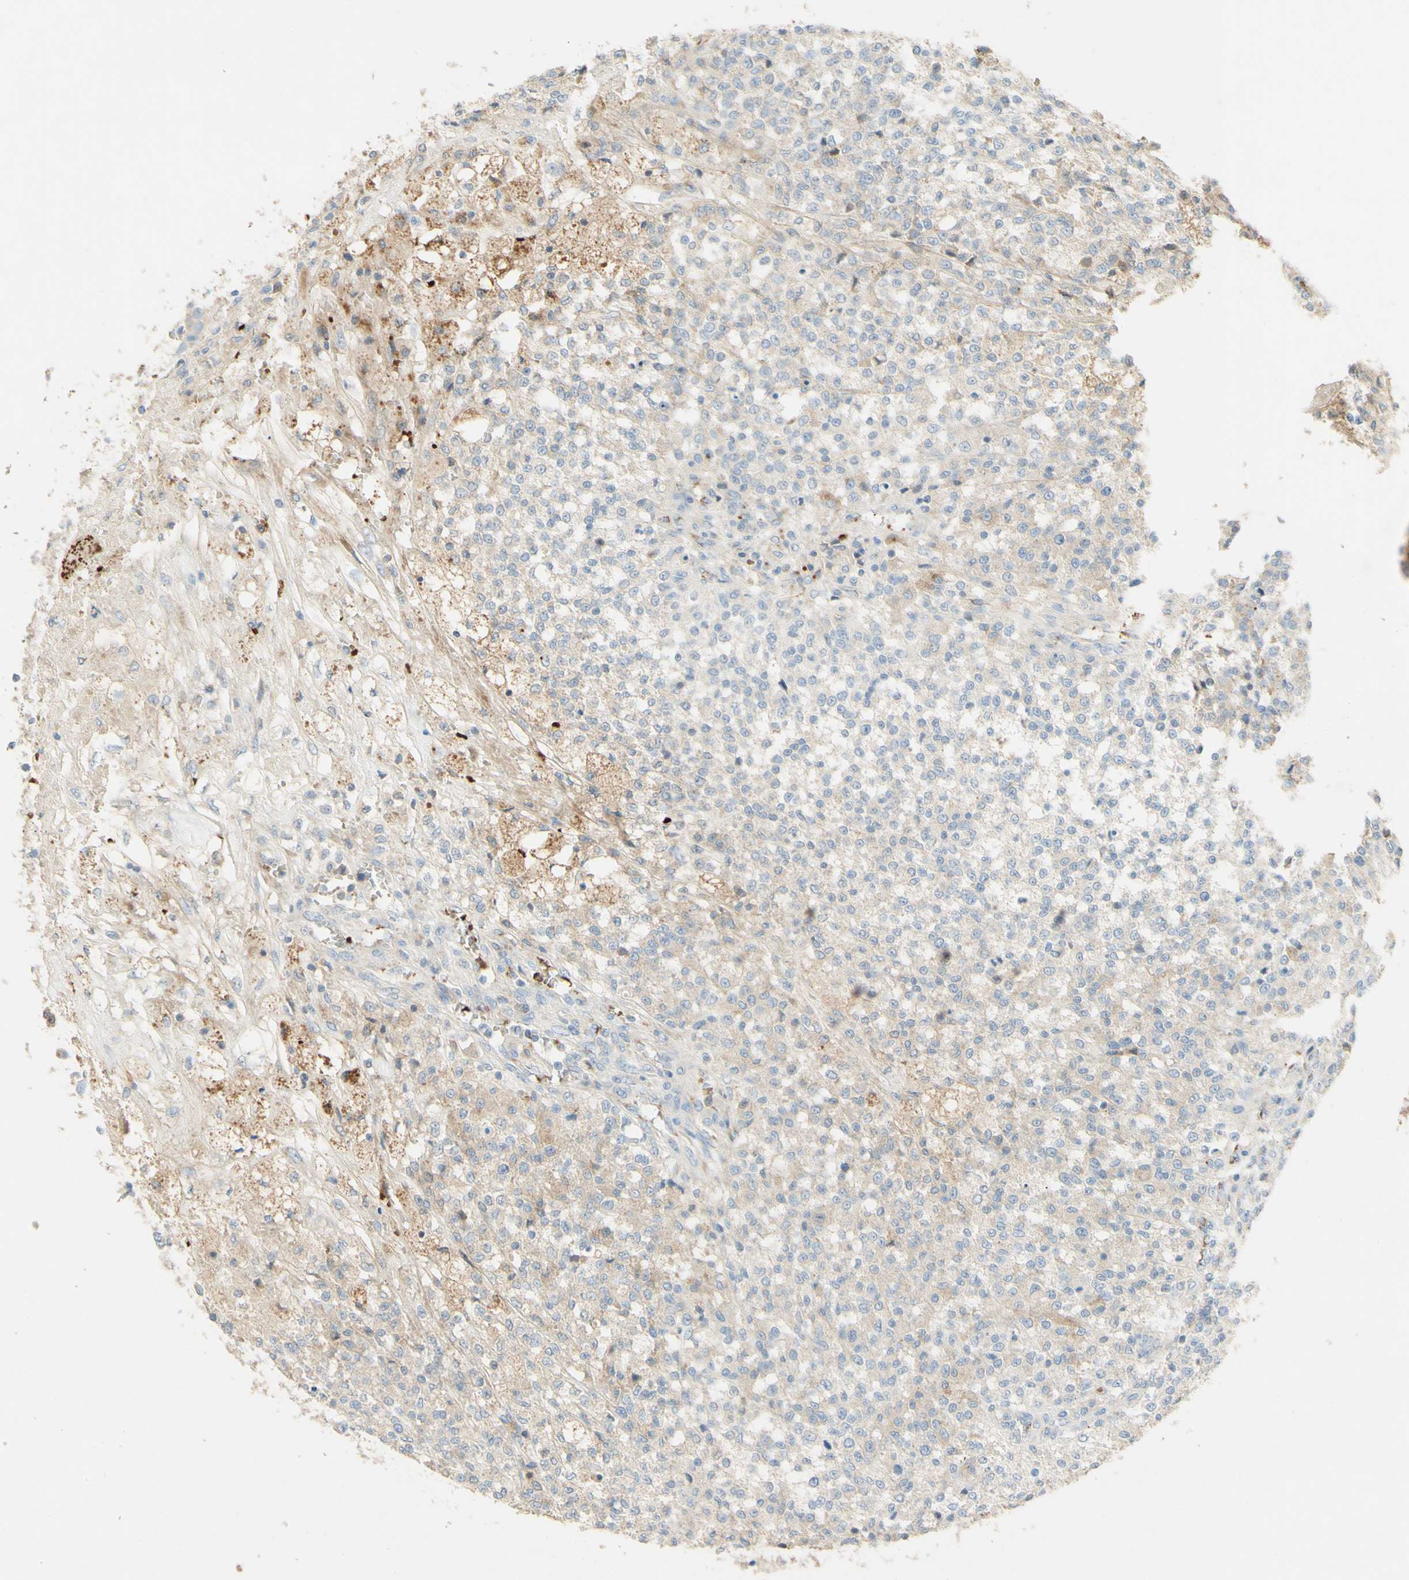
{"staining": {"intensity": "weak", "quantity": "<25%", "location": "cytoplasmic/membranous"}, "tissue": "testis cancer", "cell_type": "Tumor cells", "image_type": "cancer", "snomed": [{"axis": "morphology", "description": "Seminoma, NOS"}, {"axis": "topography", "description": "Testis"}], "caption": "Immunohistochemical staining of human testis cancer displays no significant expression in tumor cells.", "gene": "GAN", "patient": {"sex": "male", "age": 59}}